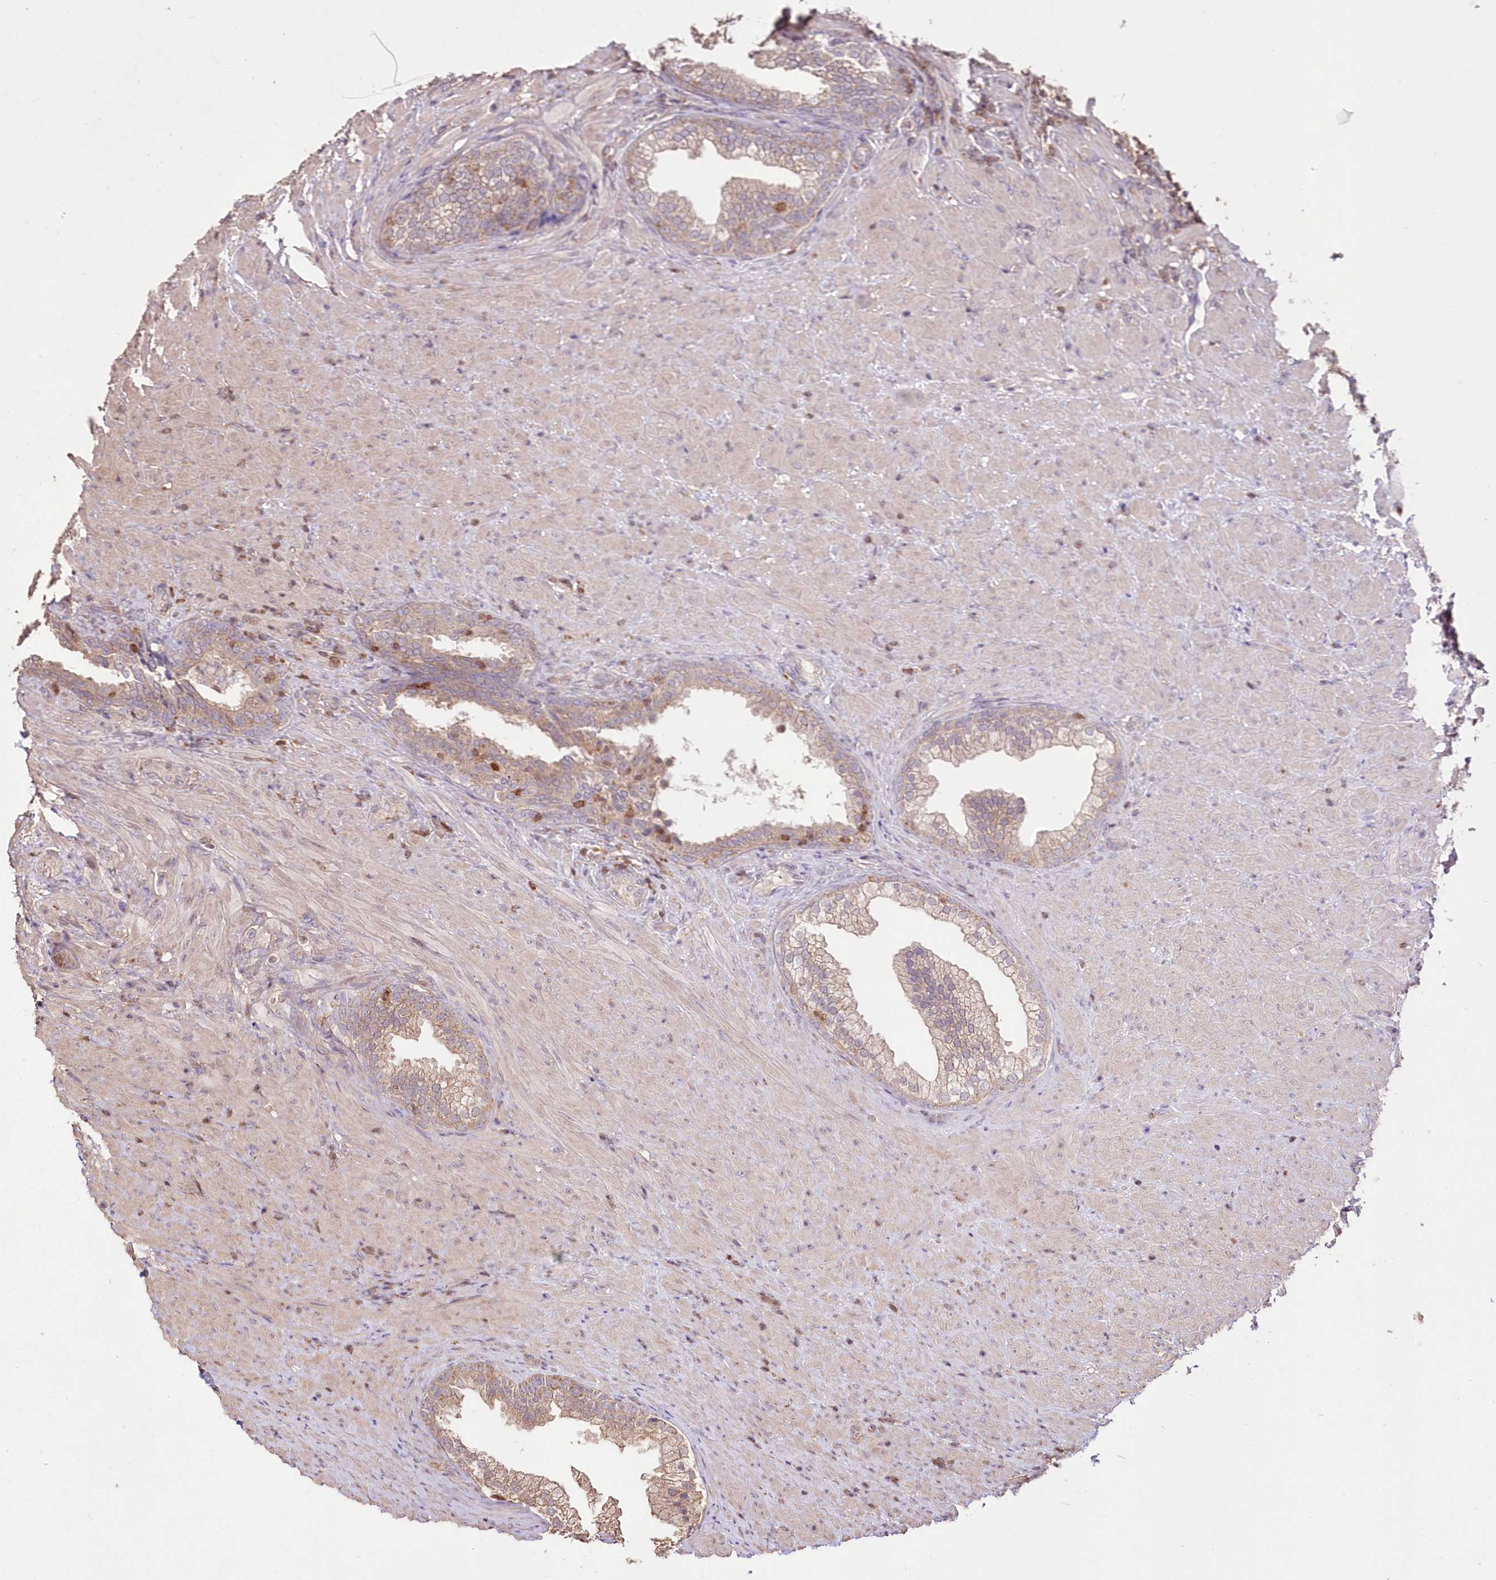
{"staining": {"intensity": "moderate", "quantity": "<25%", "location": "cytoplasmic/membranous"}, "tissue": "prostate", "cell_type": "Glandular cells", "image_type": "normal", "snomed": [{"axis": "morphology", "description": "Normal tissue, NOS"}, {"axis": "topography", "description": "Prostate"}], "caption": "This is a histology image of immunohistochemistry staining of normal prostate, which shows moderate expression in the cytoplasmic/membranous of glandular cells.", "gene": "STK17B", "patient": {"sex": "male", "age": 76}}